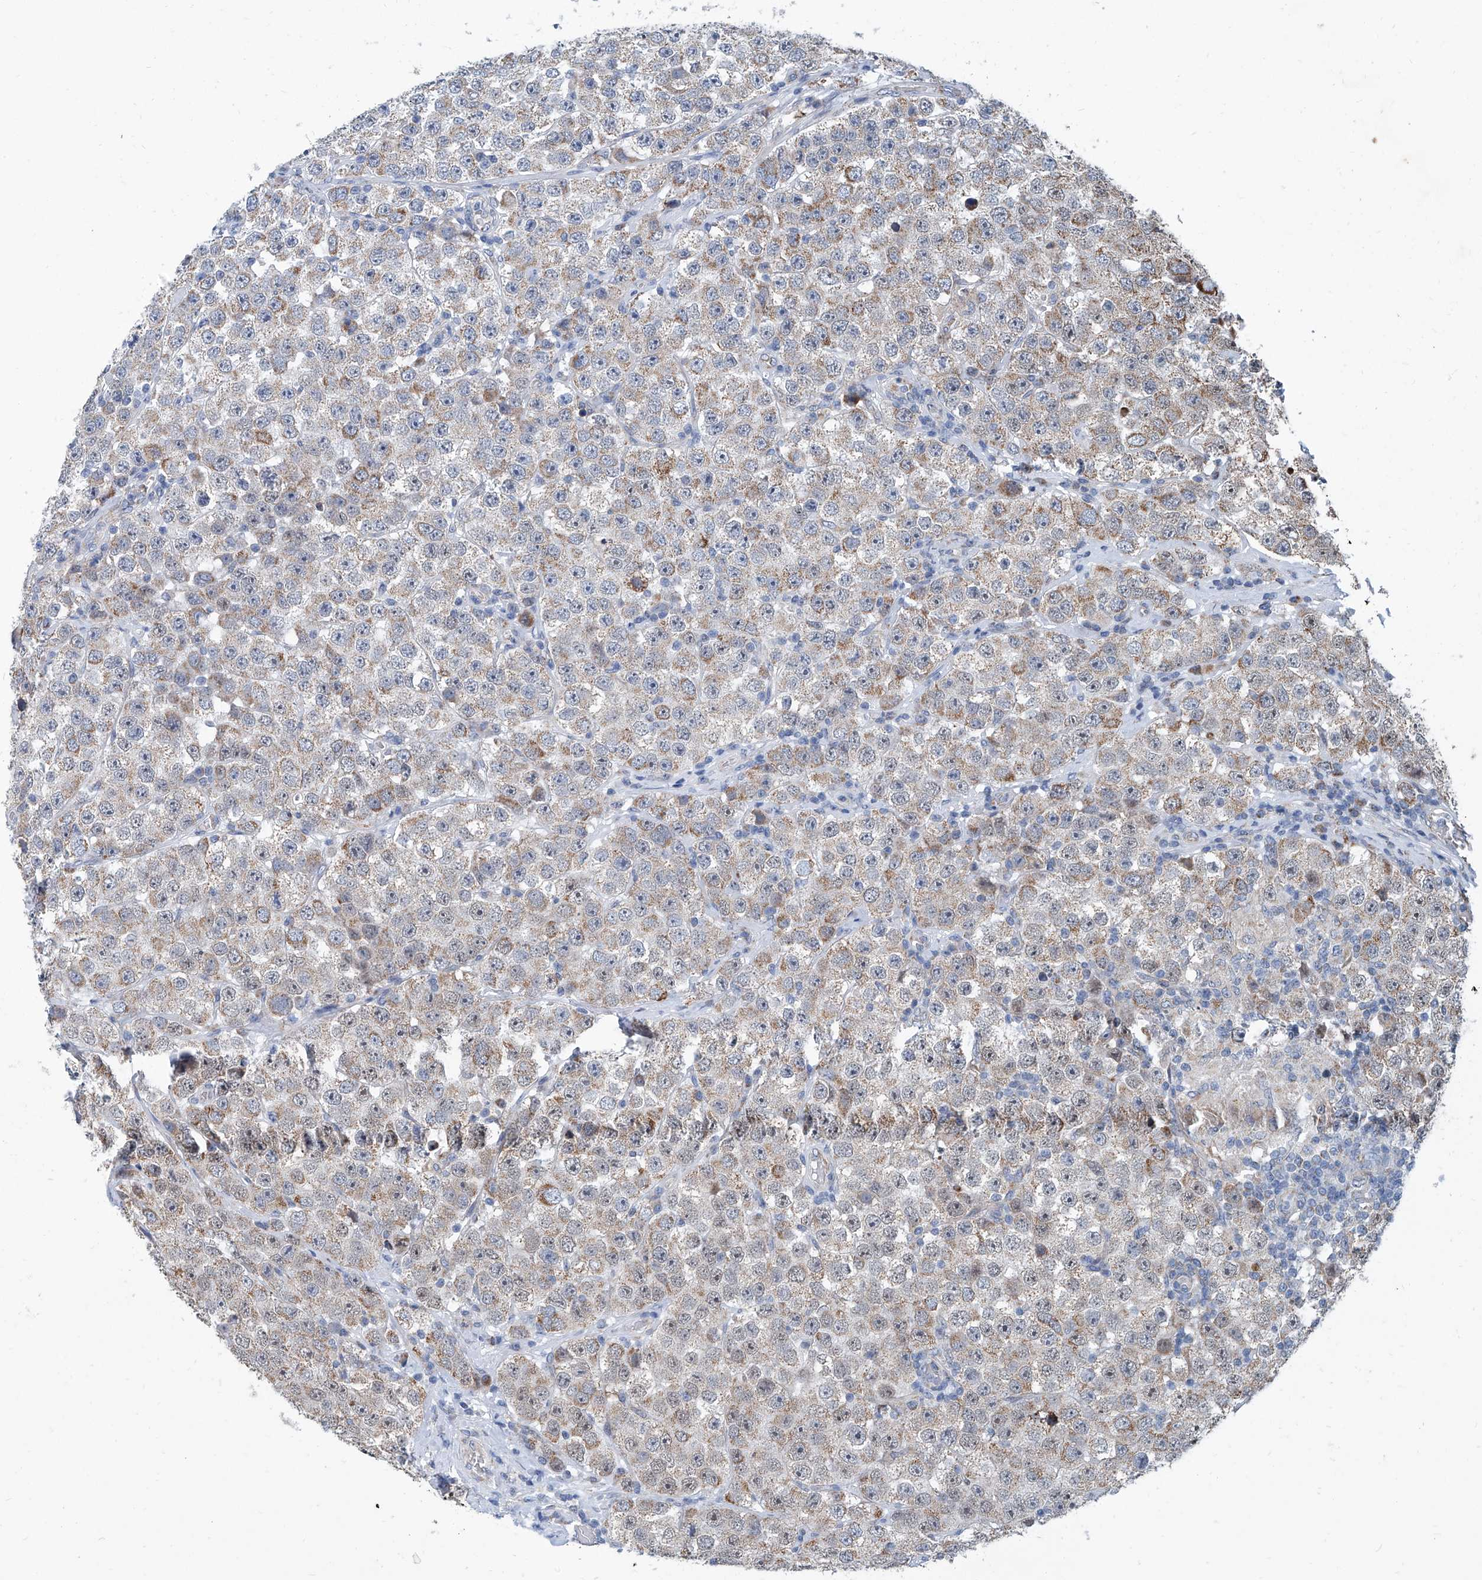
{"staining": {"intensity": "moderate", "quantity": "25%-75%", "location": "cytoplasmic/membranous"}, "tissue": "testis cancer", "cell_type": "Tumor cells", "image_type": "cancer", "snomed": [{"axis": "morphology", "description": "Seminoma, NOS"}, {"axis": "topography", "description": "Testis"}], "caption": "Brown immunohistochemical staining in human testis seminoma exhibits moderate cytoplasmic/membranous positivity in about 25%-75% of tumor cells.", "gene": "USP48", "patient": {"sex": "male", "age": 28}}